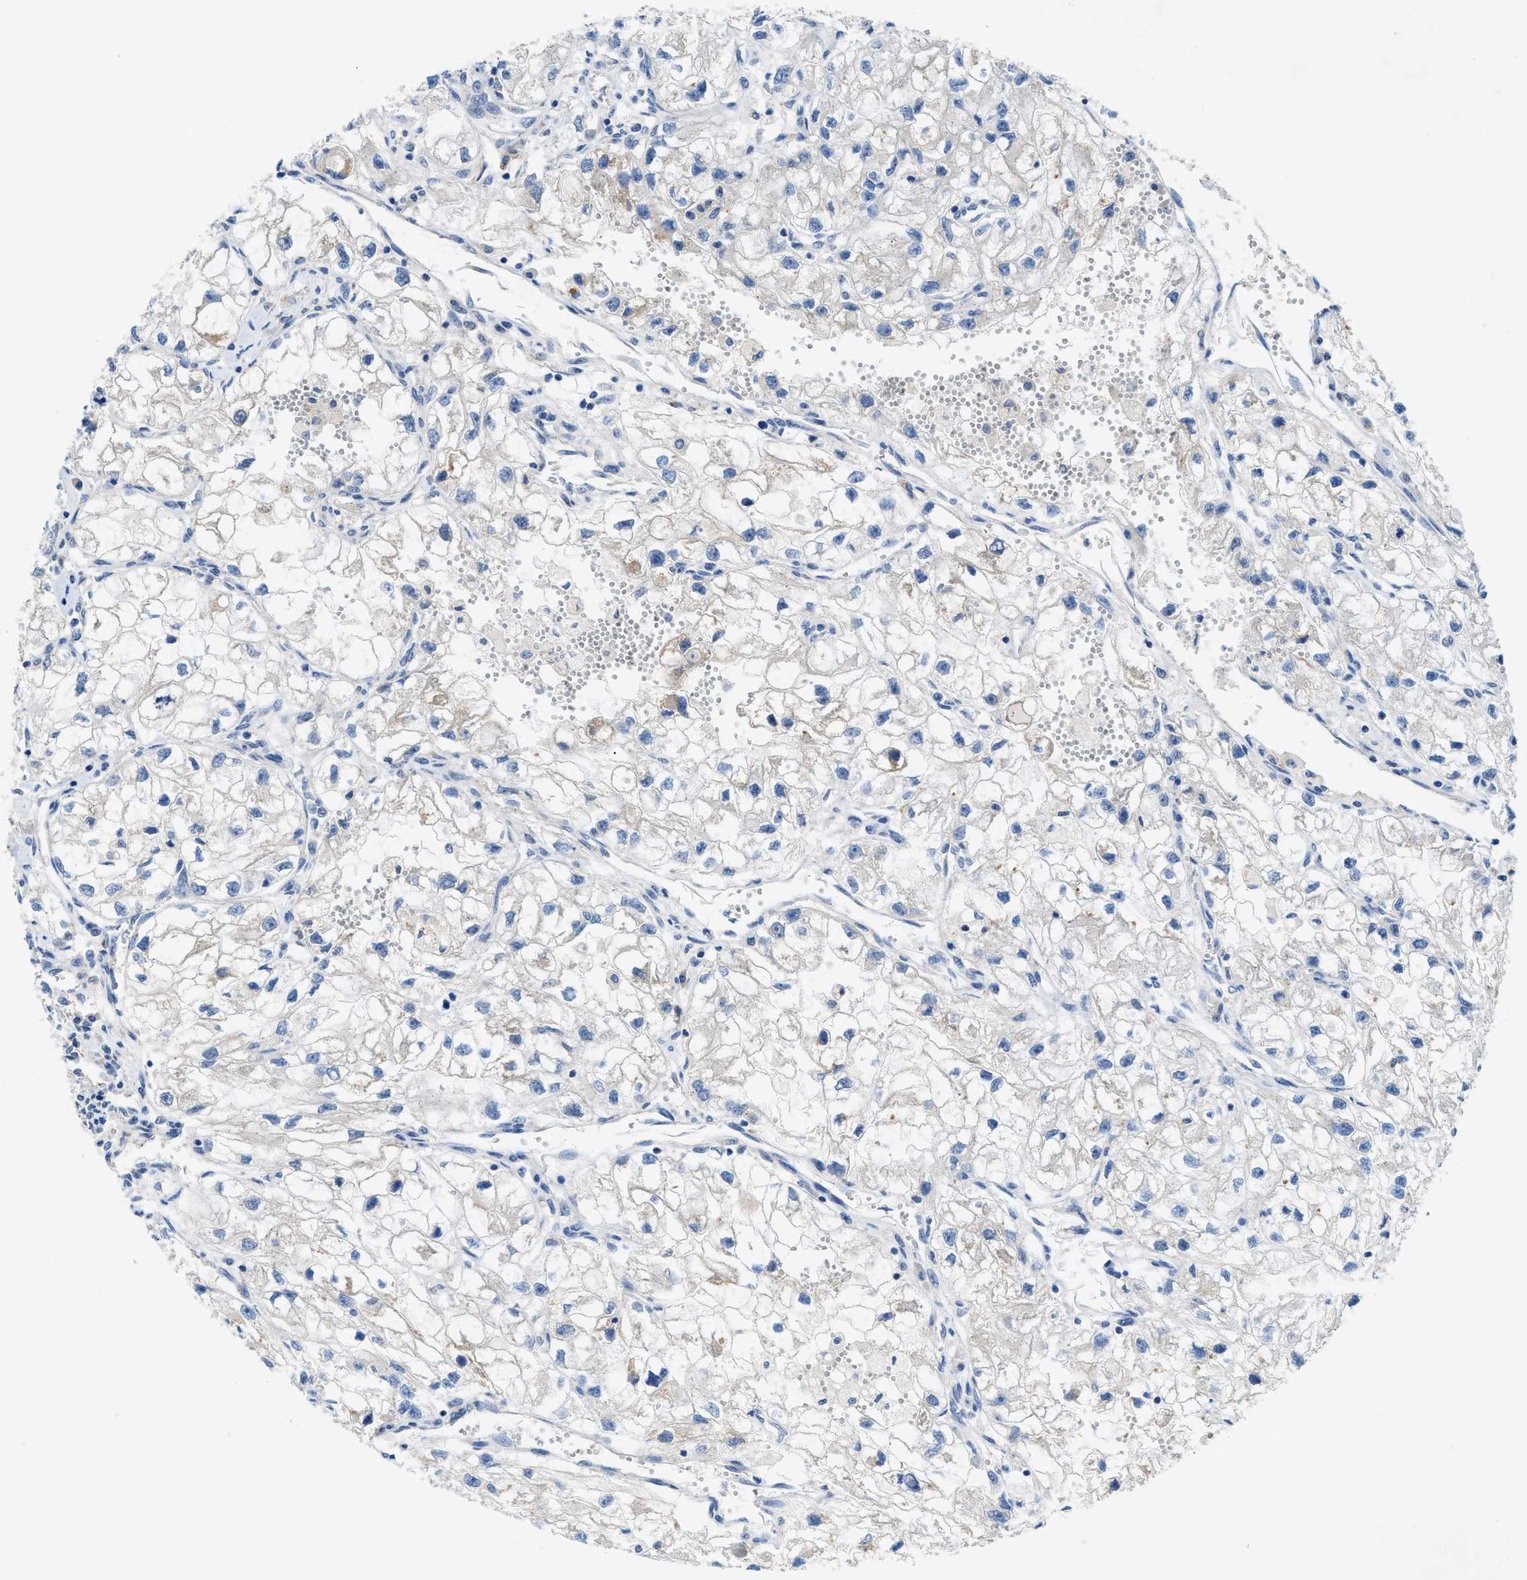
{"staining": {"intensity": "negative", "quantity": "none", "location": "none"}, "tissue": "renal cancer", "cell_type": "Tumor cells", "image_type": "cancer", "snomed": [{"axis": "morphology", "description": "Adenocarcinoma, NOS"}, {"axis": "topography", "description": "Kidney"}], "caption": "Renal adenocarcinoma was stained to show a protein in brown. There is no significant expression in tumor cells. (DAB (3,3'-diaminobenzidine) immunohistochemistry (IHC) with hematoxylin counter stain).", "gene": "RIPK2", "patient": {"sex": "female", "age": 70}}